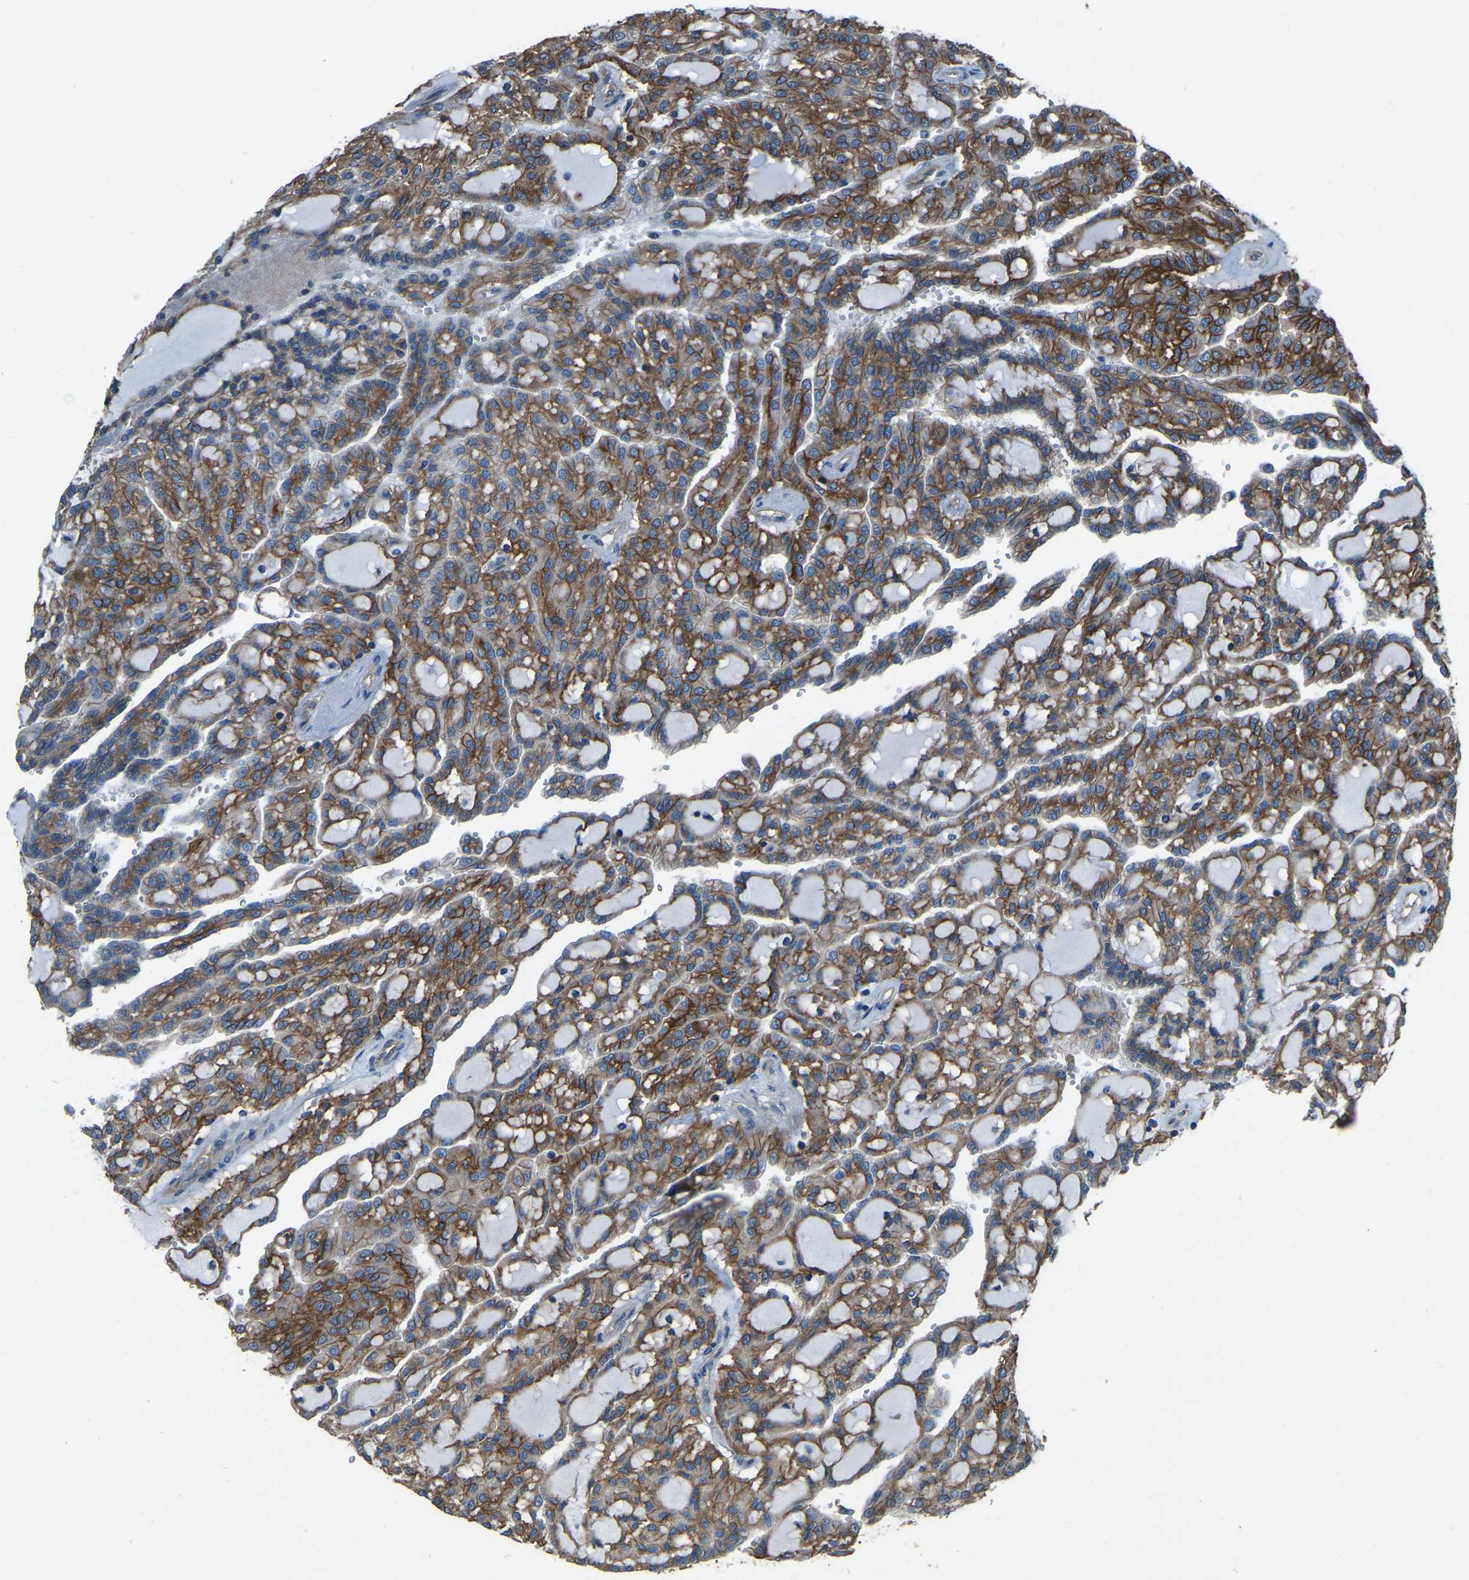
{"staining": {"intensity": "moderate", "quantity": ">75%", "location": "cytoplasmic/membranous"}, "tissue": "renal cancer", "cell_type": "Tumor cells", "image_type": "cancer", "snomed": [{"axis": "morphology", "description": "Adenocarcinoma, NOS"}, {"axis": "topography", "description": "Kidney"}], "caption": "Immunohistochemical staining of renal cancer demonstrates medium levels of moderate cytoplasmic/membranous expression in approximately >75% of tumor cells.", "gene": "SLC4A2", "patient": {"sex": "male", "age": 63}}